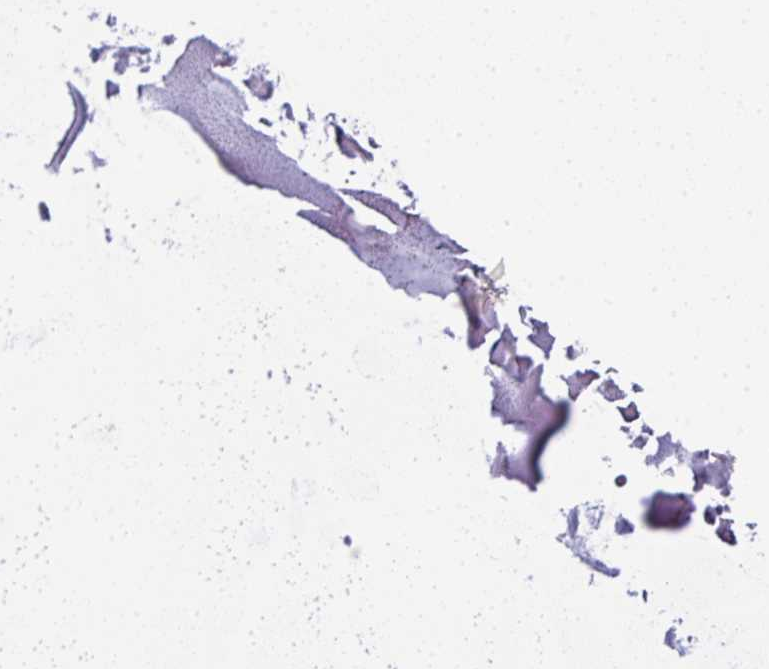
{"staining": {"intensity": "negative", "quantity": "none", "location": "none"}, "tissue": "adipose tissue", "cell_type": "Adipocytes", "image_type": "normal", "snomed": [{"axis": "morphology", "description": "Normal tissue, NOS"}, {"axis": "topography", "description": "Cartilage tissue"}, {"axis": "topography", "description": "Bronchus"}, {"axis": "topography", "description": "Peripheral nerve tissue"}], "caption": "Protein analysis of normal adipose tissue demonstrates no significant expression in adipocytes. The staining is performed using DAB (3,3'-diaminobenzidine) brown chromogen with nuclei counter-stained in using hematoxylin.", "gene": "GCG", "patient": {"sex": "female", "age": 59}}